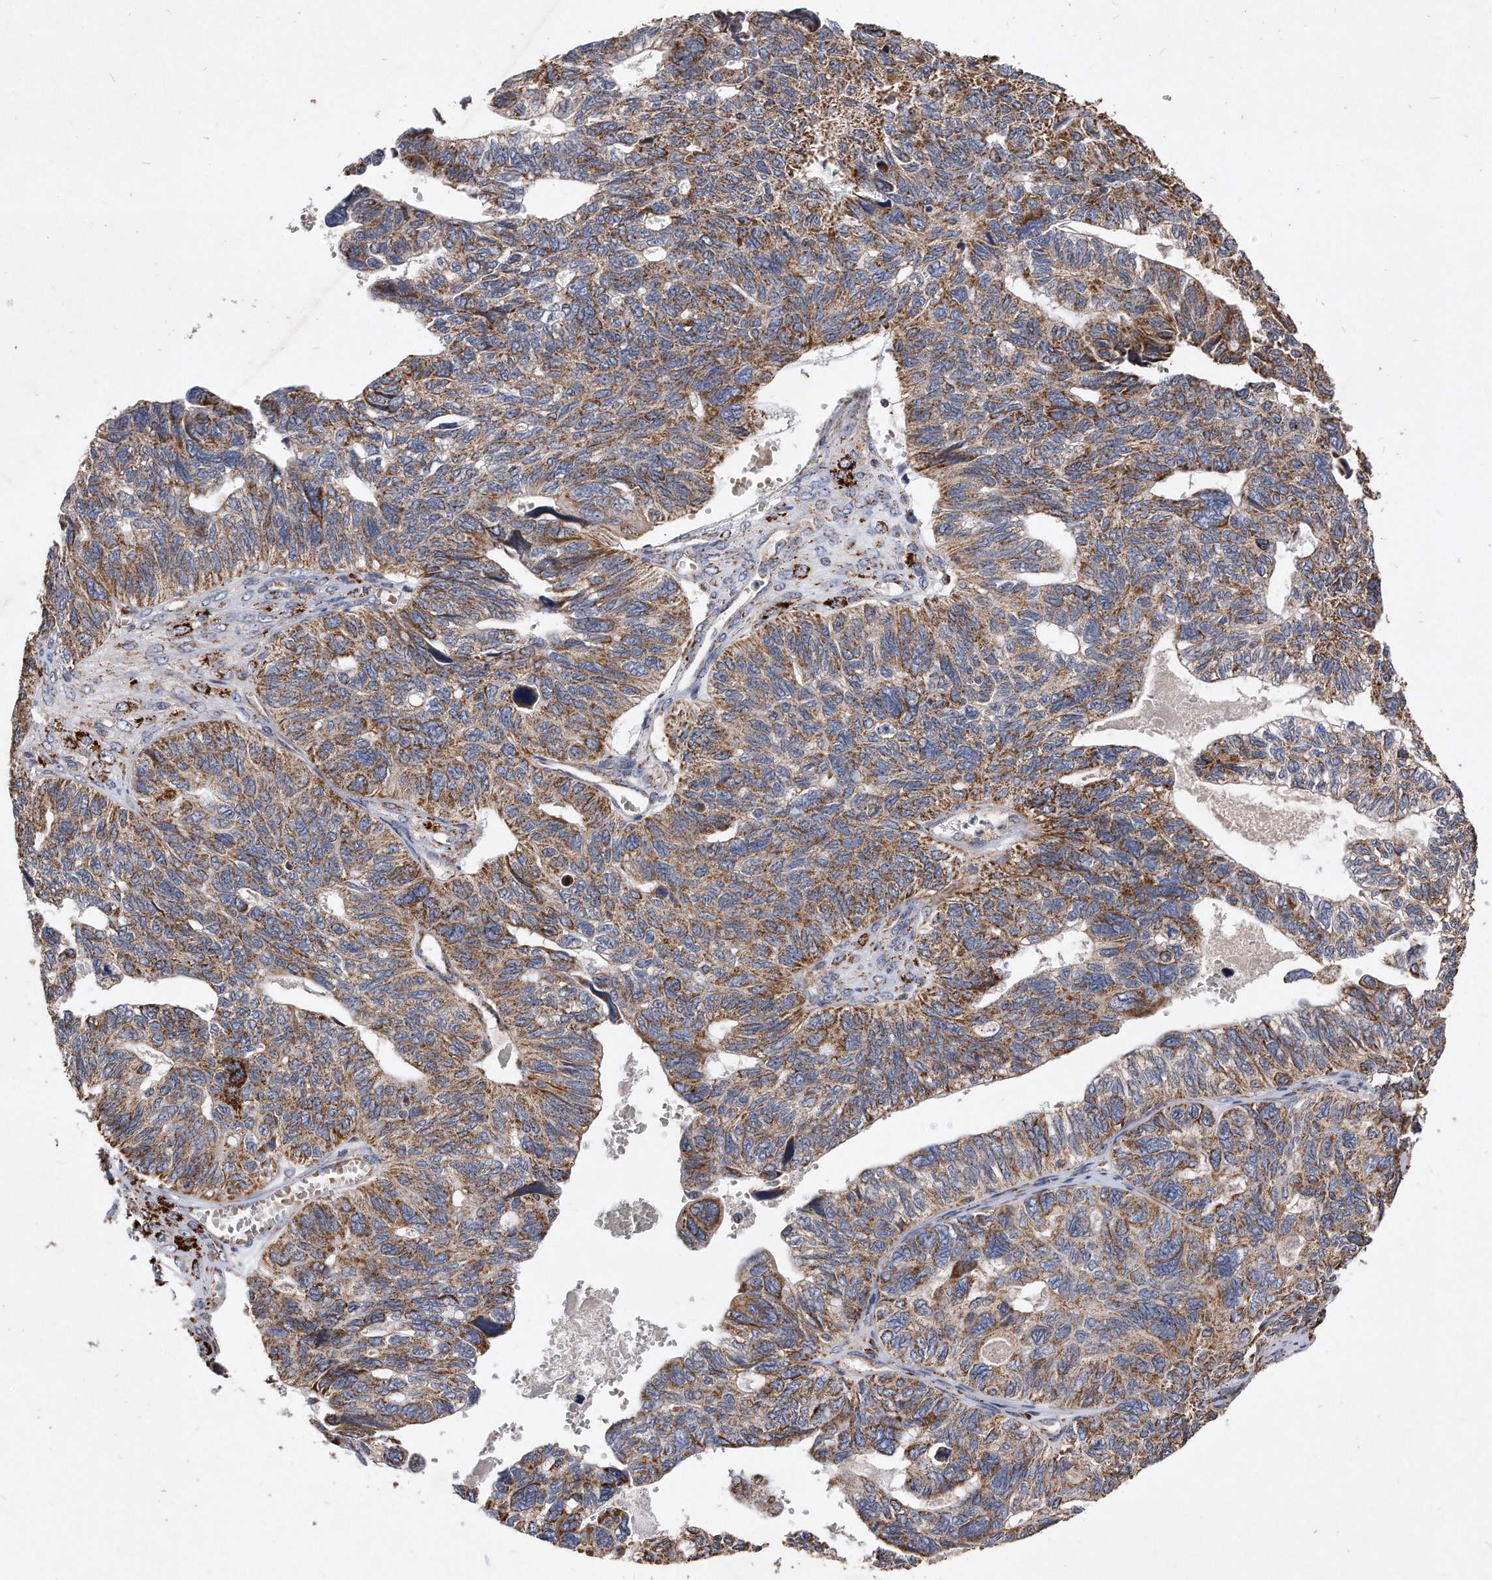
{"staining": {"intensity": "moderate", "quantity": ">75%", "location": "cytoplasmic/membranous"}, "tissue": "ovarian cancer", "cell_type": "Tumor cells", "image_type": "cancer", "snomed": [{"axis": "morphology", "description": "Cystadenocarcinoma, serous, NOS"}, {"axis": "topography", "description": "Ovary"}], "caption": "Ovarian cancer (serous cystadenocarcinoma) was stained to show a protein in brown. There is medium levels of moderate cytoplasmic/membranous staining in approximately >75% of tumor cells.", "gene": "PPP5C", "patient": {"sex": "female", "age": 79}}